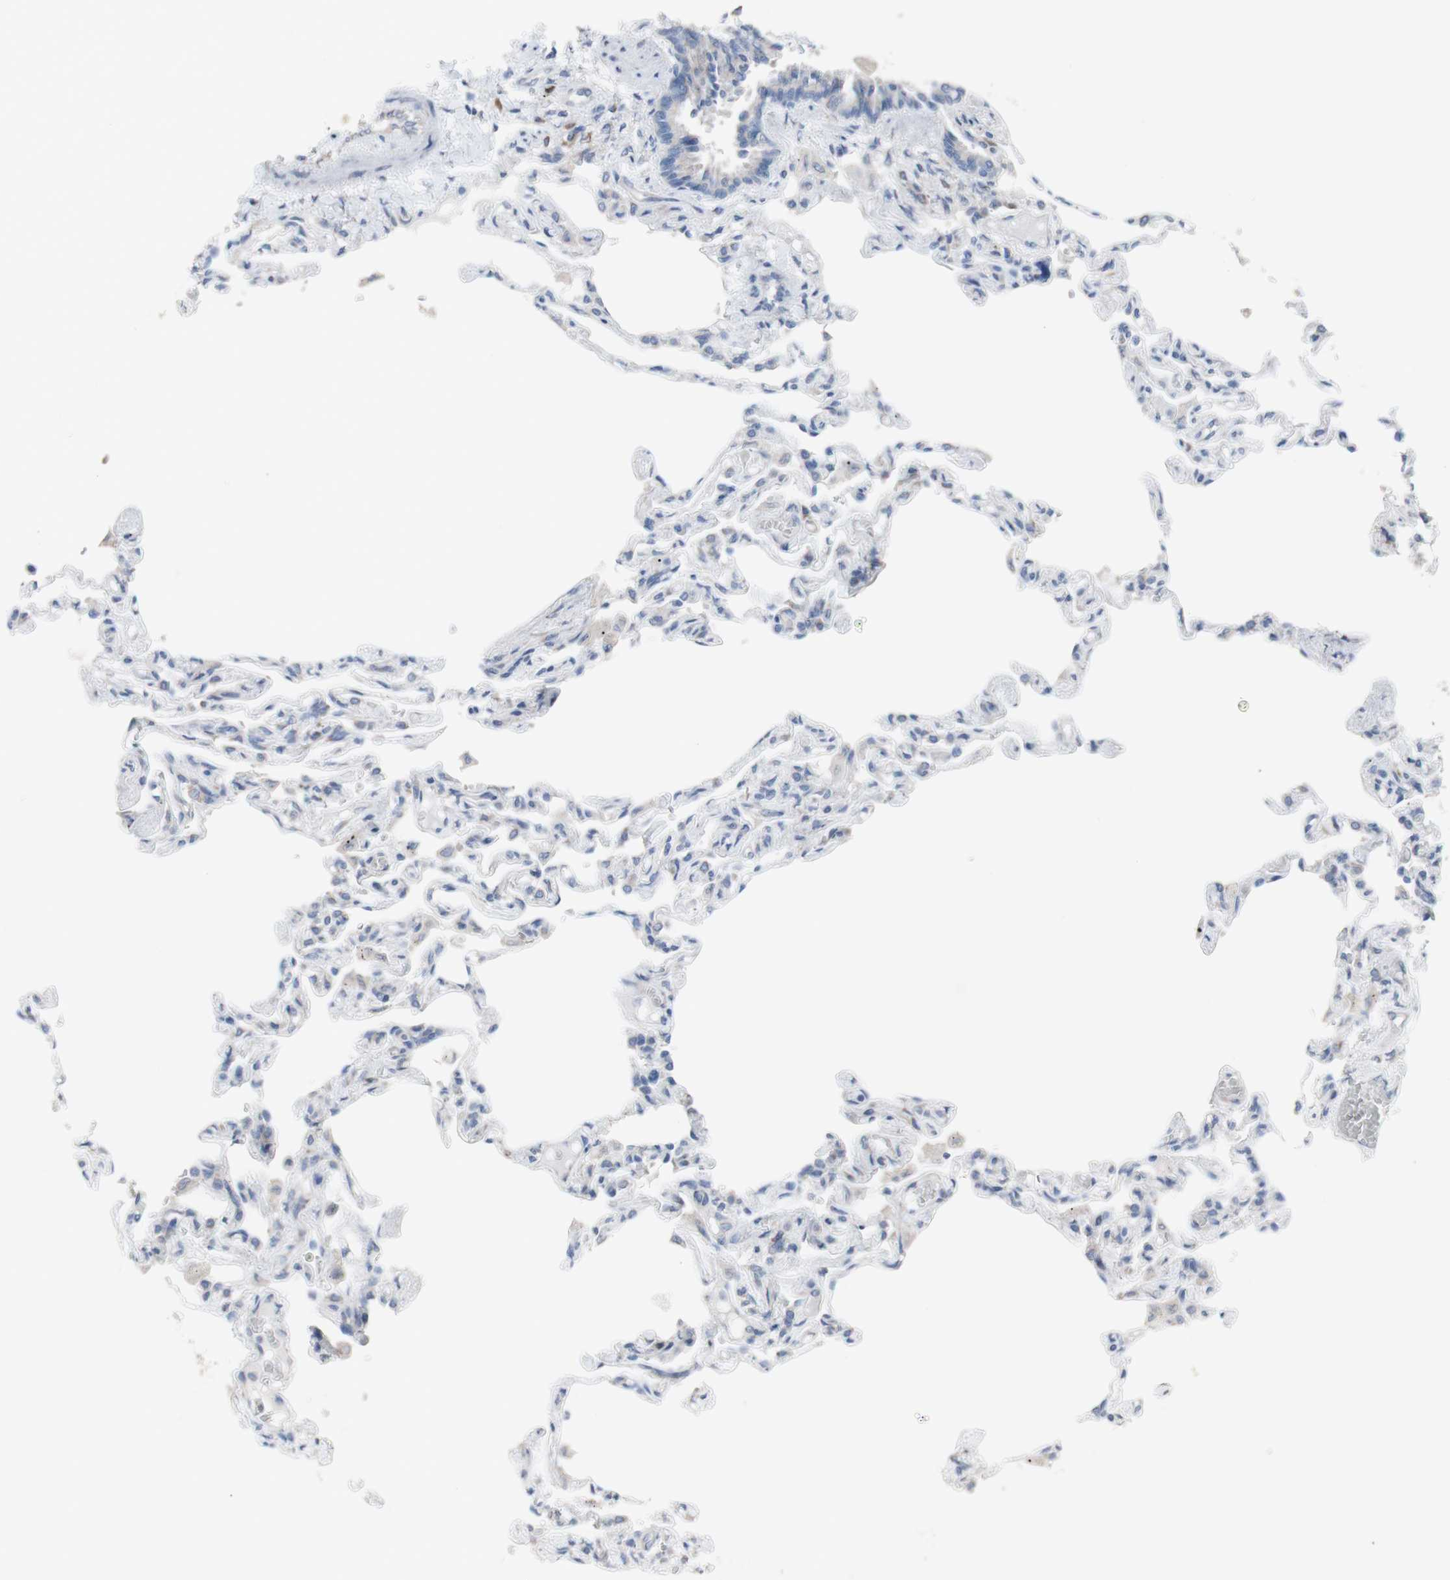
{"staining": {"intensity": "weak", "quantity": "25%-75%", "location": "cytoplasmic/membranous"}, "tissue": "lung", "cell_type": "Alveolar cells", "image_type": "normal", "snomed": [{"axis": "morphology", "description": "Normal tissue, NOS"}, {"axis": "topography", "description": "Lung"}], "caption": "This micrograph reveals immunohistochemistry staining of normal human lung, with low weak cytoplasmic/membranous expression in approximately 25%-75% of alveolar cells.", "gene": "AGPAT5", "patient": {"sex": "male", "age": 21}}